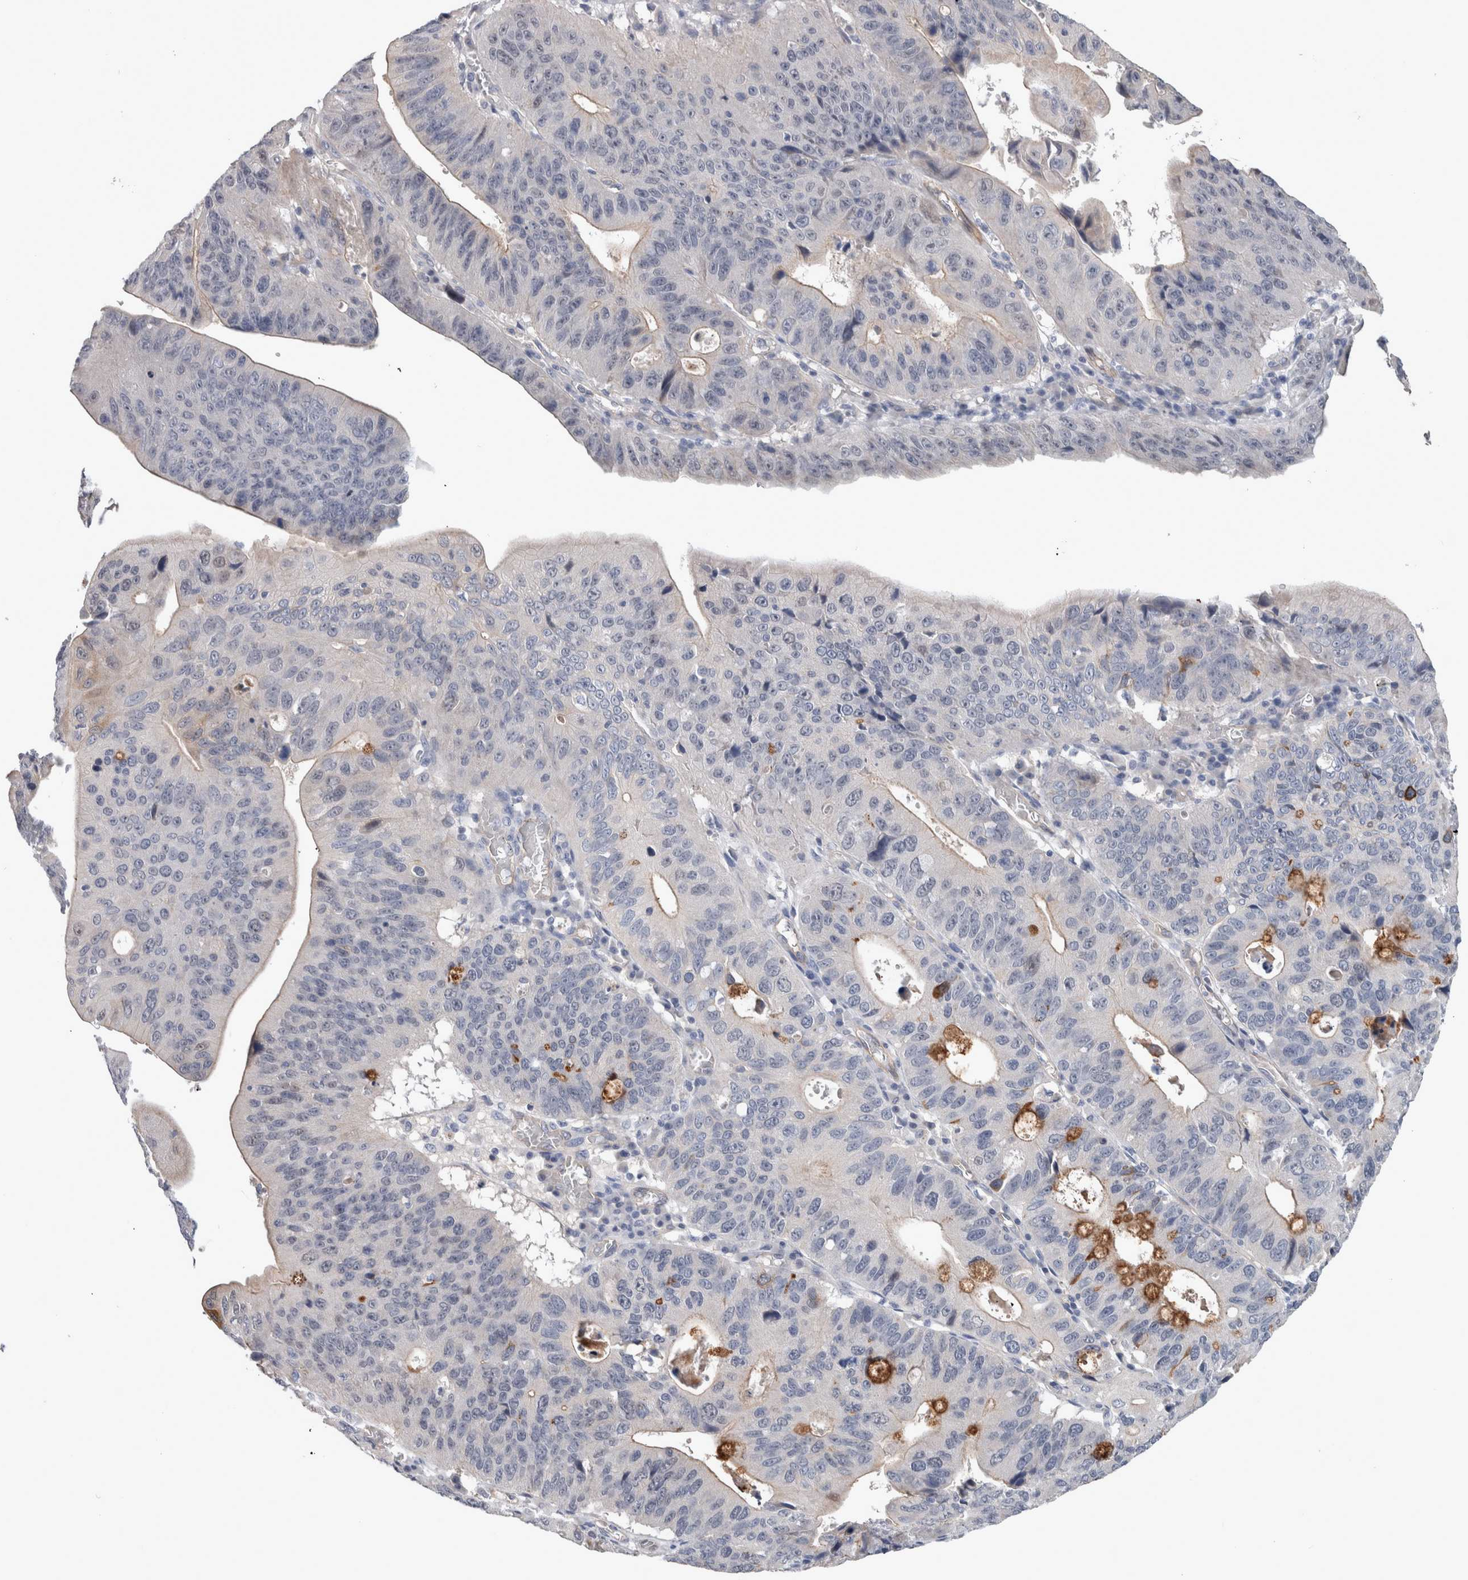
{"staining": {"intensity": "weak", "quantity": "<25%", "location": "cytoplasmic/membranous"}, "tissue": "stomach cancer", "cell_type": "Tumor cells", "image_type": "cancer", "snomed": [{"axis": "morphology", "description": "Adenocarcinoma, NOS"}, {"axis": "topography", "description": "Stomach"}], "caption": "High magnification brightfield microscopy of stomach cancer stained with DAB (brown) and counterstained with hematoxylin (blue): tumor cells show no significant staining.", "gene": "BCAM", "patient": {"sex": "male", "age": 59}}